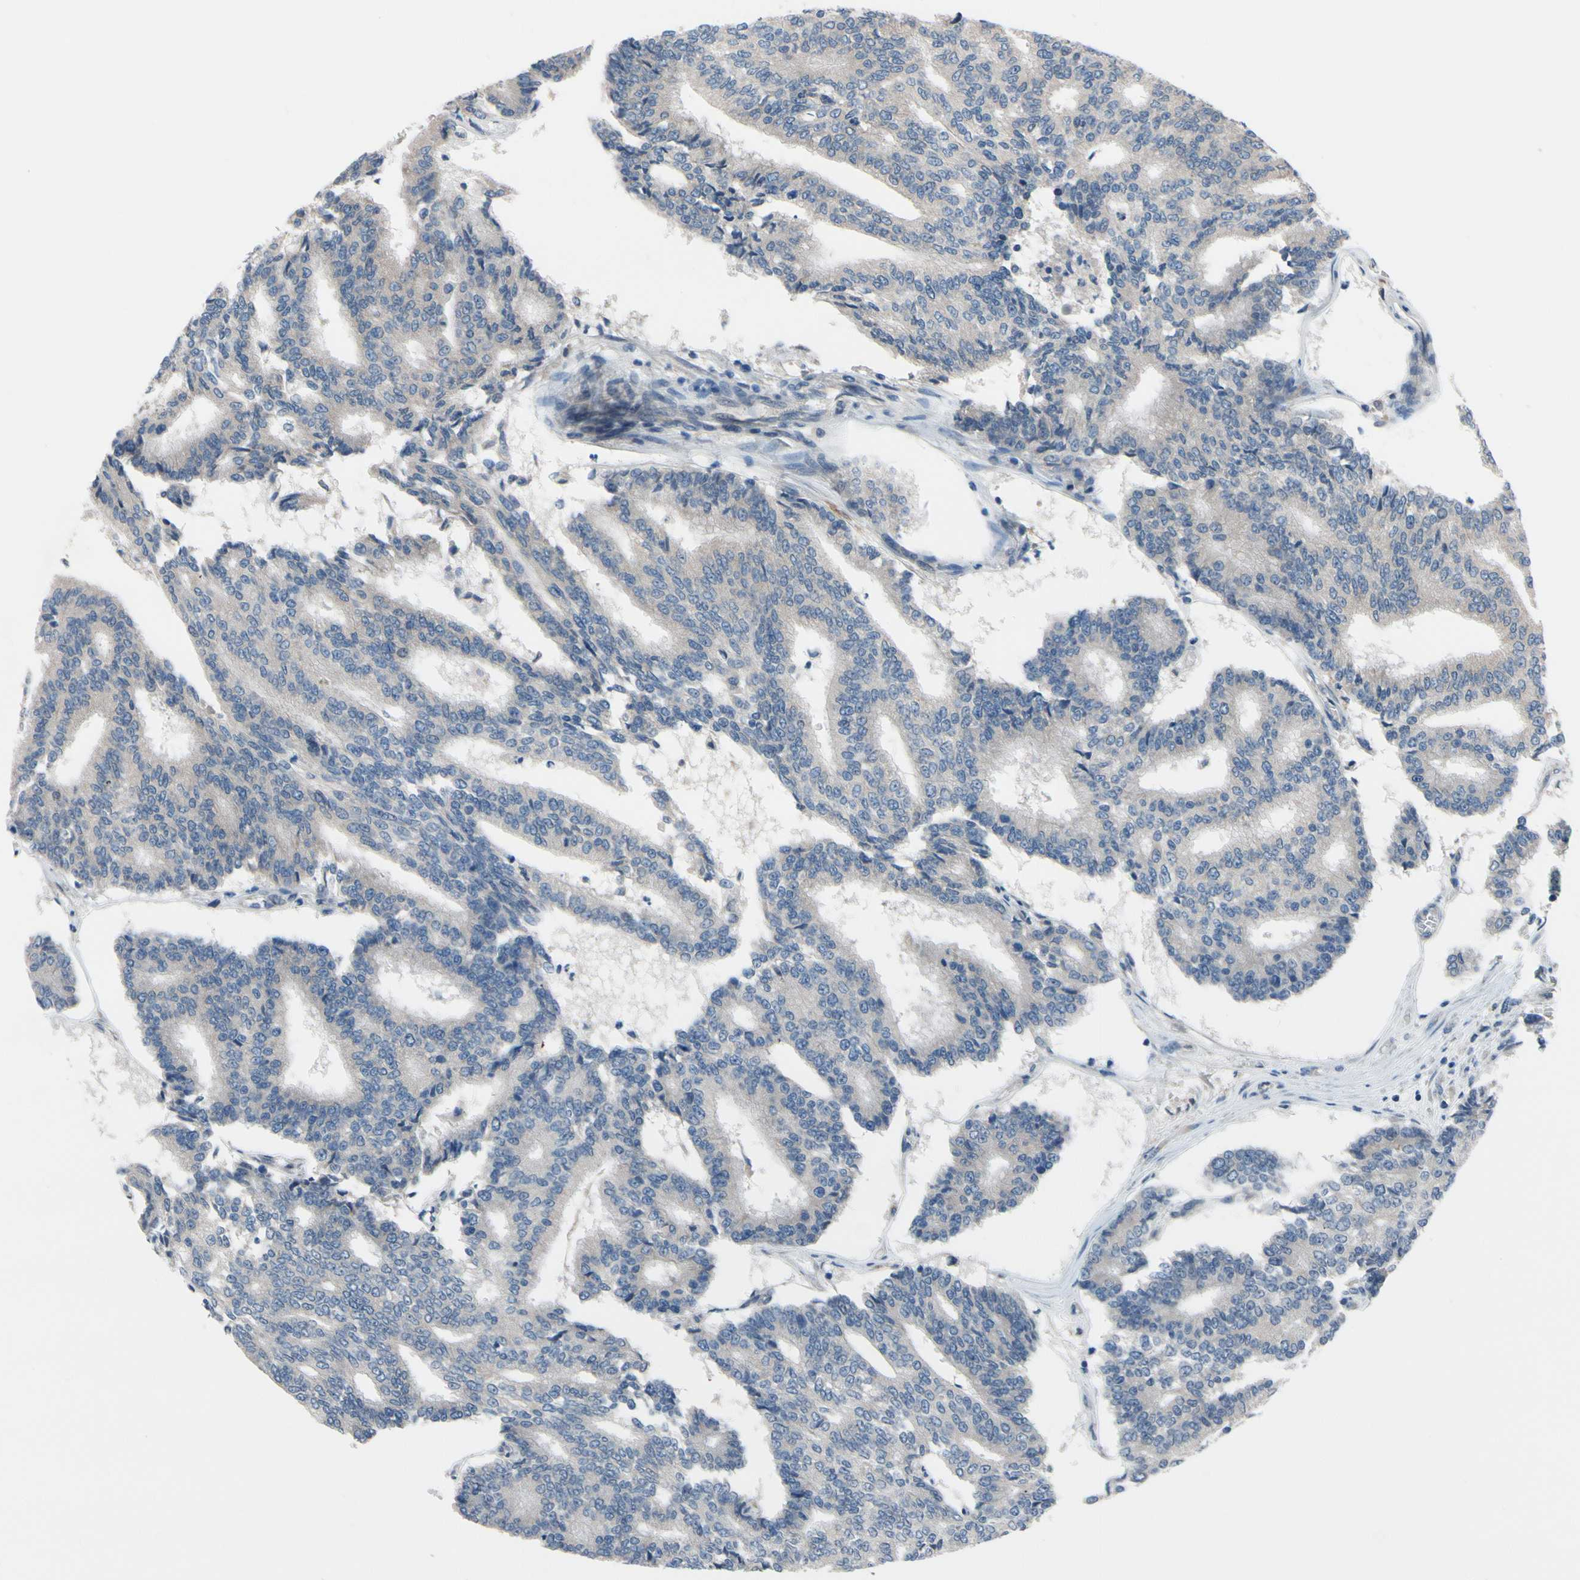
{"staining": {"intensity": "negative", "quantity": "none", "location": "none"}, "tissue": "prostate cancer", "cell_type": "Tumor cells", "image_type": "cancer", "snomed": [{"axis": "morphology", "description": "Adenocarcinoma, High grade"}, {"axis": "topography", "description": "Prostate"}], "caption": "Immunohistochemical staining of human prostate adenocarcinoma (high-grade) shows no significant staining in tumor cells.", "gene": "PRXL2A", "patient": {"sex": "male", "age": 55}}